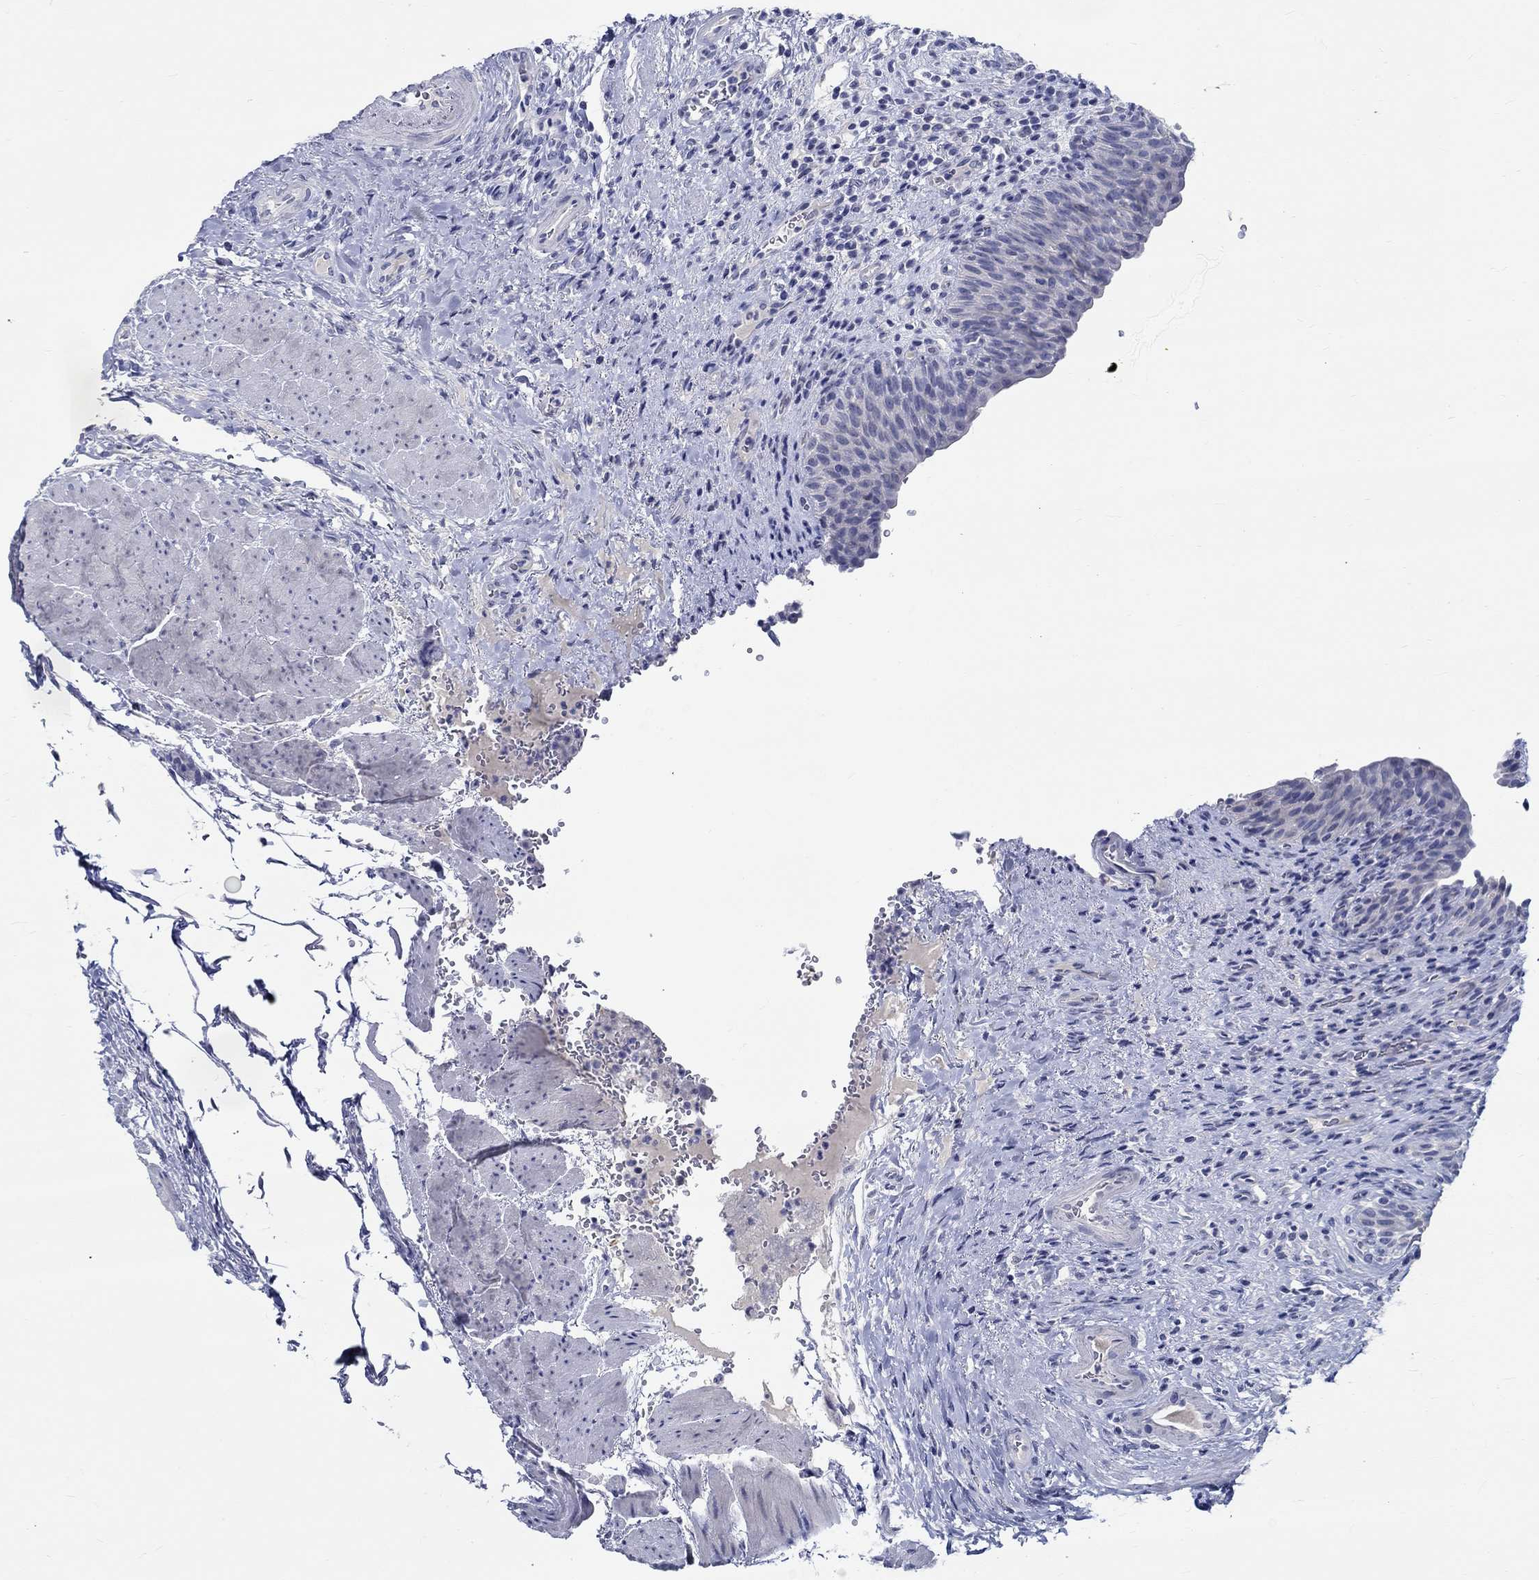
{"staining": {"intensity": "negative", "quantity": "none", "location": "none"}, "tissue": "urinary bladder", "cell_type": "Urothelial cells", "image_type": "normal", "snomed": [{"axis": "morphology", "description": "Normal tissue, NOS"}, {"axis": "topography", "description": "Urinary bladder"}], "caption": "Micrograph shows no protein positivity in urothelial cells of normal urinary bladder.", "gene": "CETN1", "patient": {"sex": "male", "age": 66}}